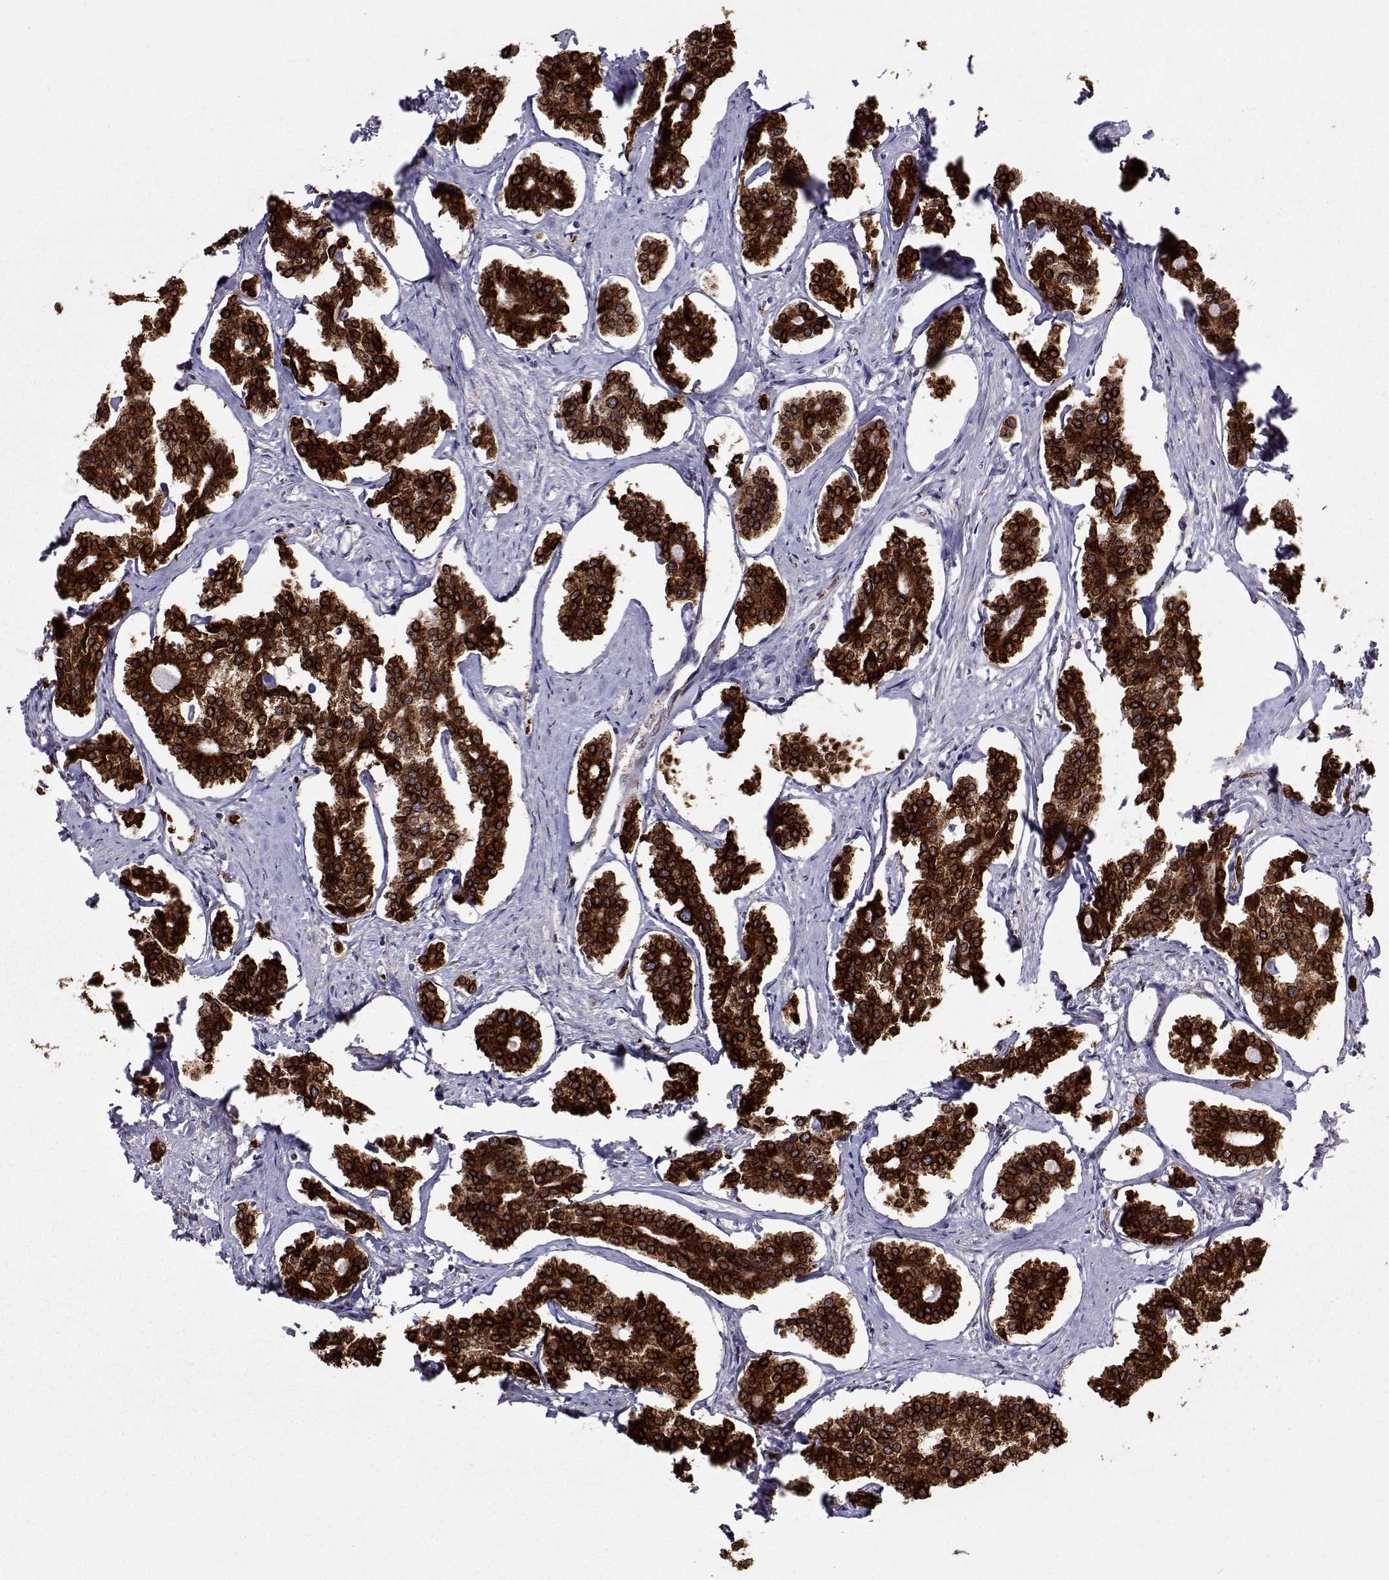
{"staining": {"intensity": "strong", "quantity": ">75%", "location": "cytoplasmic/membranous"}, "tissue": "carcinoid", "cell_type": "Tumor cells", "image_type": "cancer", "snomed": [{"axis": "morphology", "description": "Carcinoid, malignant, NOS"}, {"axis": "topography", "description": "Small intestine"}], "caption": "This image demonstrates carcinoid stained with IHC to label a protein in brown. The cytoplasmic/membranous of tumor cells show strong positivity for the protein. Nuclei are counter-stained blue.", "gene": "PGRMC2", "patient": {"sex": "female", "age": 65}}